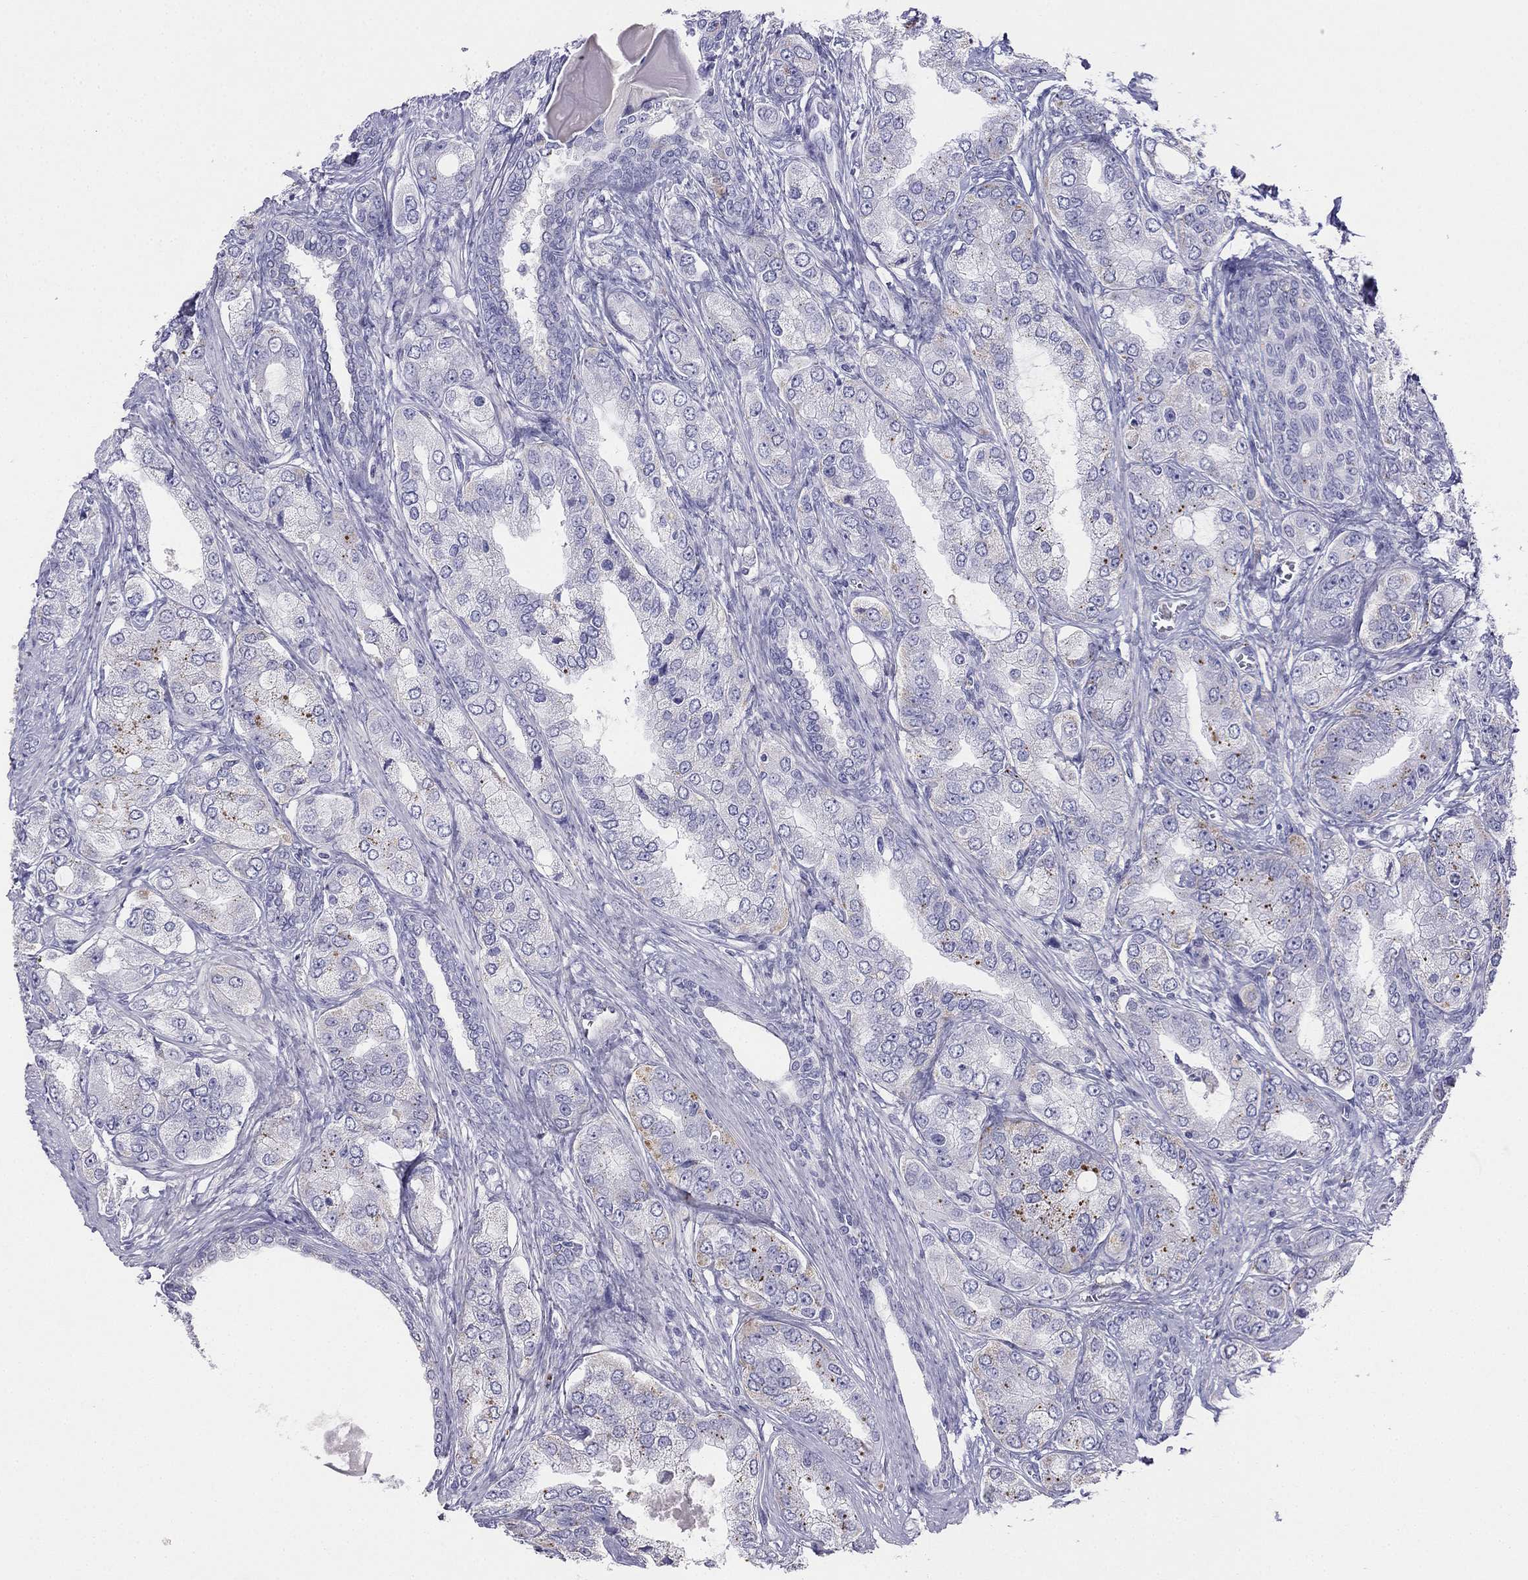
{"staining": {"intensity": "negative", "quantity": "none", "location": "none"}, "tissue": "prostate cancer", "cell_type": "Tumor cells", "image_type": "cancer", "snomed": [{"axis": "morphology", "description": "Adenocarcinoma, Low grade"}, {"axis": "topography", "description": "Prostate"}], "caption": "Immunohistochemical staining of prostate cancer displays no significant staining in tumor cells.", "gene": "ALOXE3", "patient": {"sex": "male", "age": 69}}